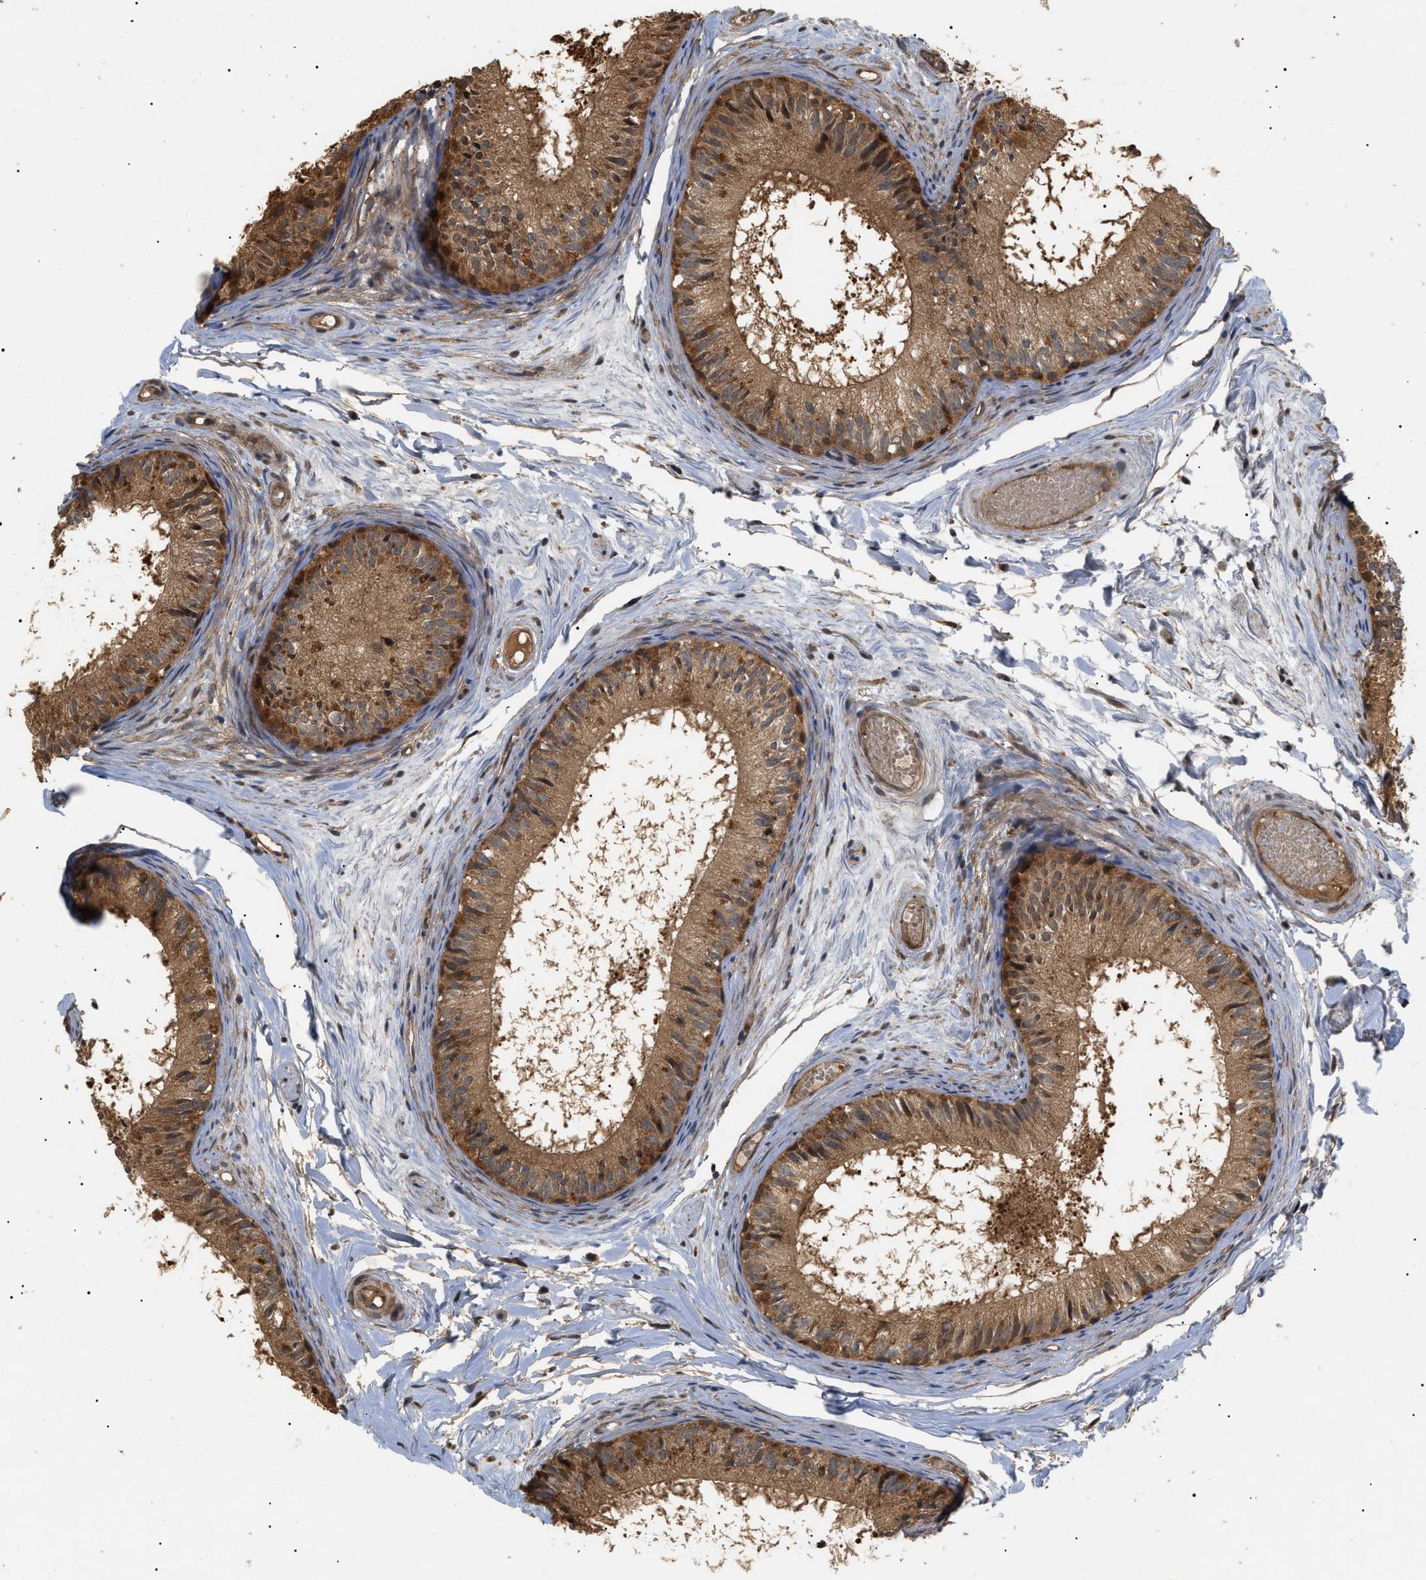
{"staining": {"intensity": "moderate", "quantity": ">75%", "location": "cytoplasmic/membranous,nuclear"}, "tissue": "epididymis", "cell_type": "Glandular cells", "image_type": "normal", "snomed": [{"axis": "morphology", "description": "Normal tissue, NOS"}, {"axis": "topography", "description": "Epididymis"}], "caption": "This is a histology image of IHC staining of benign epididymis, which shows moderate positivity in the cytoplasmic/membranous,nuclear of glandular cells.", "gene": "ASTL", "patient": {"sex": "male", "age": 46}}